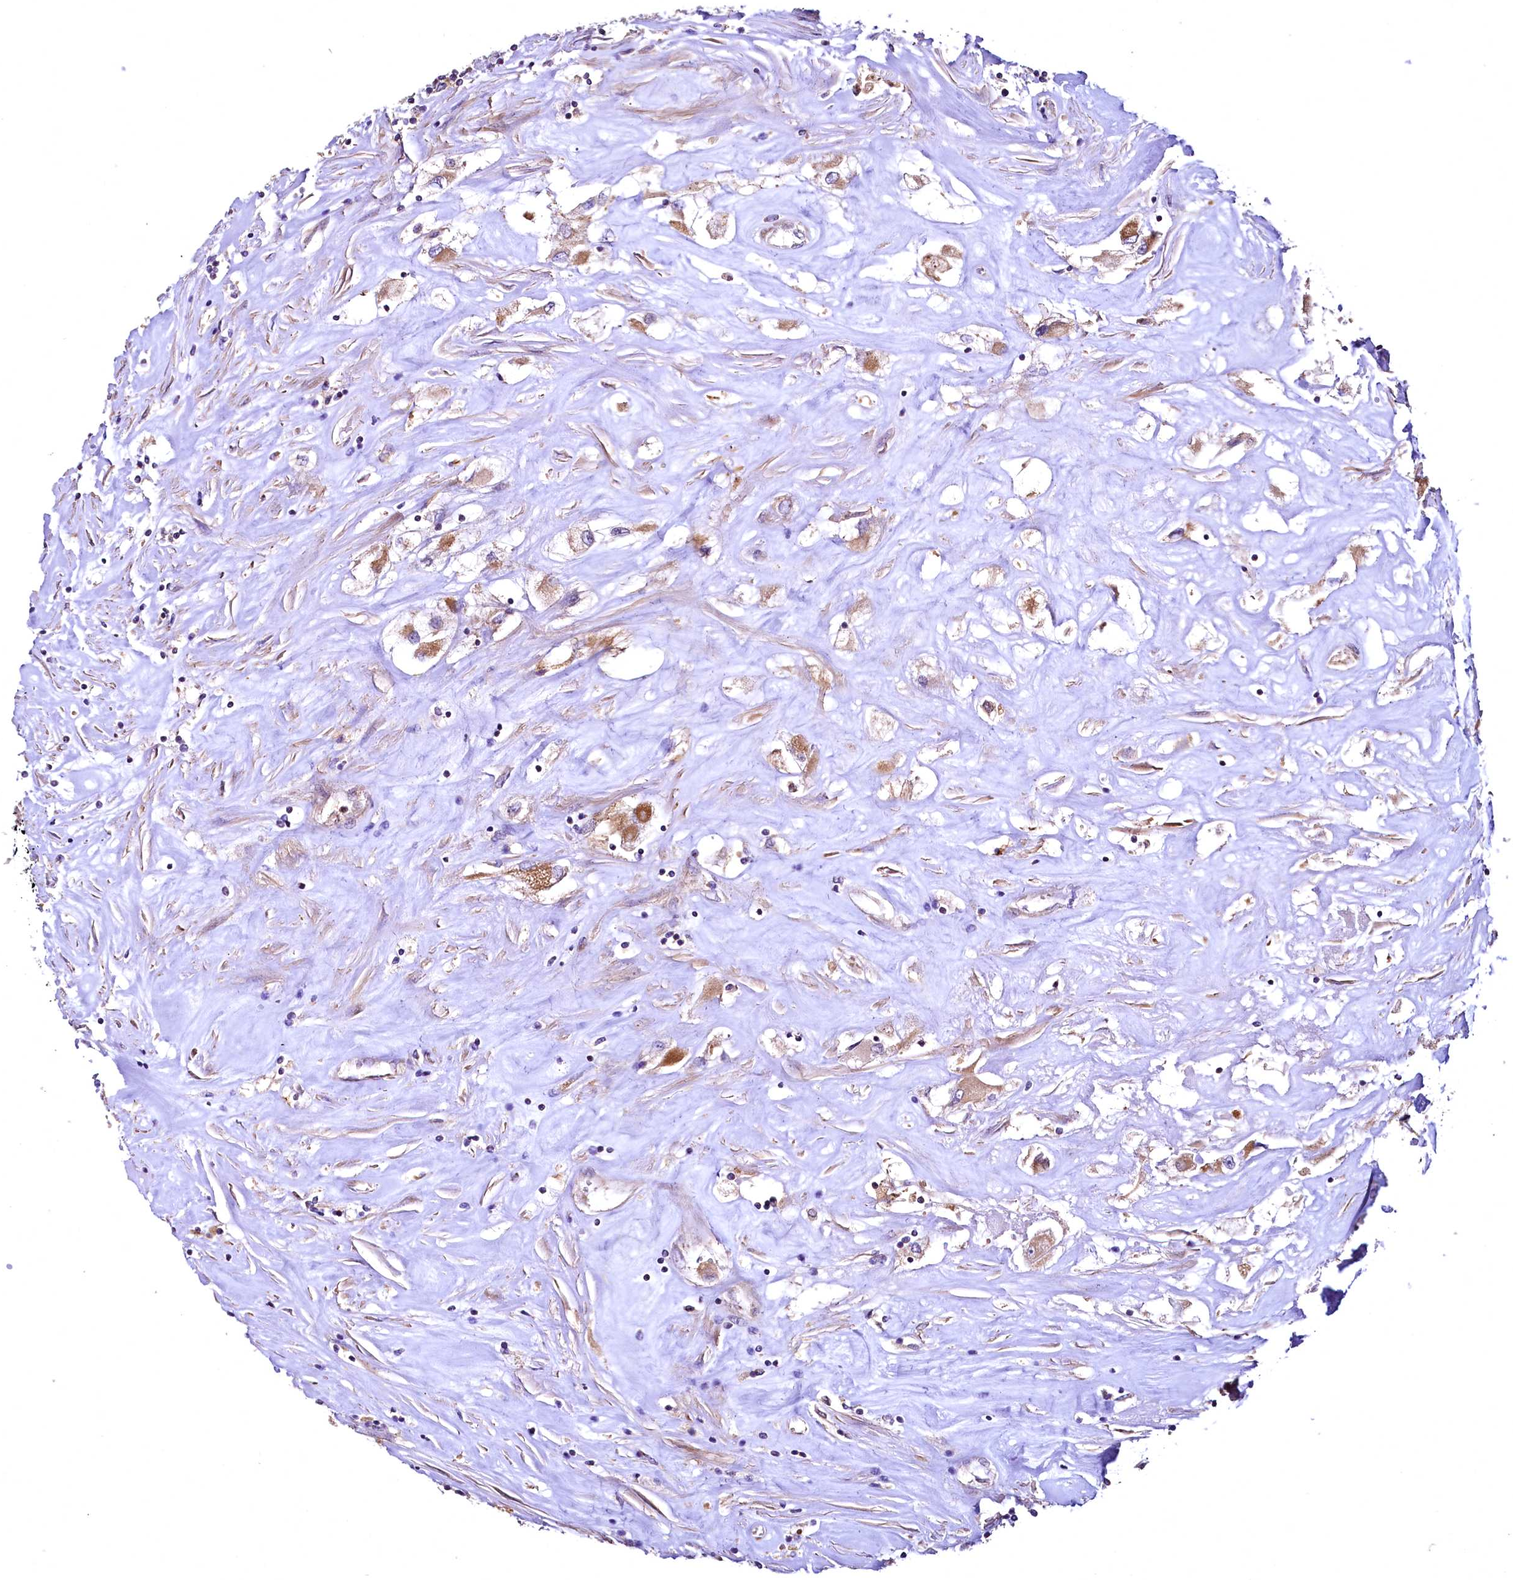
{"staining": {"intensity": "moderate", "quantity": ">75%", "location": "cytoplasmic/membranous"}, "tissue": "renal cancer", "cell_type": "Tumor cells", "image_type": "cancer", "snomed": [{"axis": "morphology", "description": "Adenocarcinoma, NOS"}, {"axis": "topography", "description": "Kidney"}], "caption": "A histopathology image of human renal adenocarcinoma stained for a protein displays moderate cytoplasmic/membranous brown staining in tumor cells.", "gene": "TBCEL", "patient": {"sex": "female", "age": 52}}